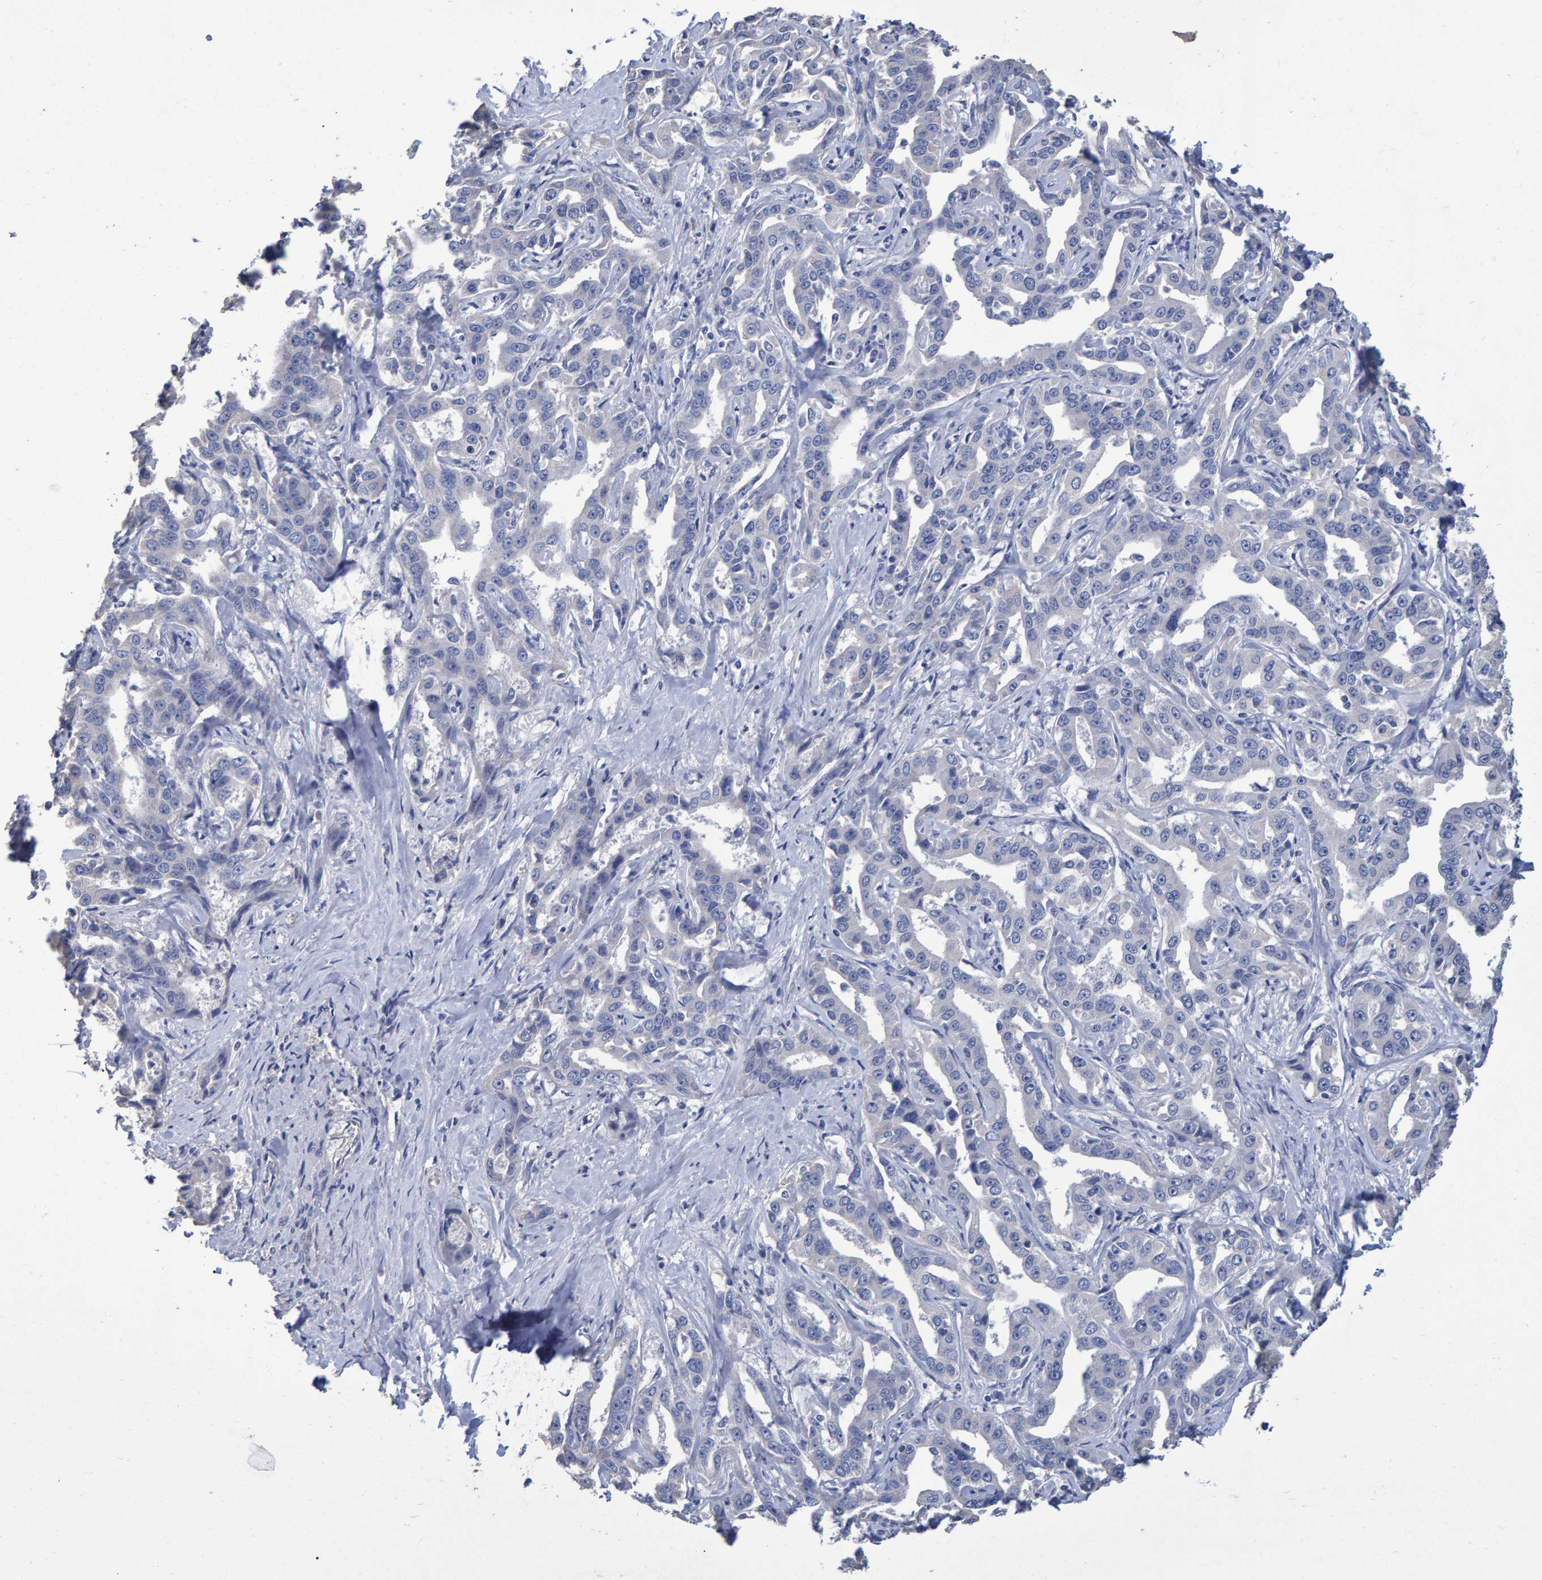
{"staining": {"intensity": "negative", "quantity": "none", "location": "none"}, "tissue": "liver cancer", "cell_type": "Tumor cells", "image_type": "cancer", "snomed": [{"axis": "morphology", "description": "Cholangiocarcinoma"}, {"axis": "topography", "description": "Liver"}], "caption": "Micrograph shows no protein expression in tumor cells of liver cancer tissue.", "gene": "HEMGN", "patient": {"sex": "male", "age": 59}}